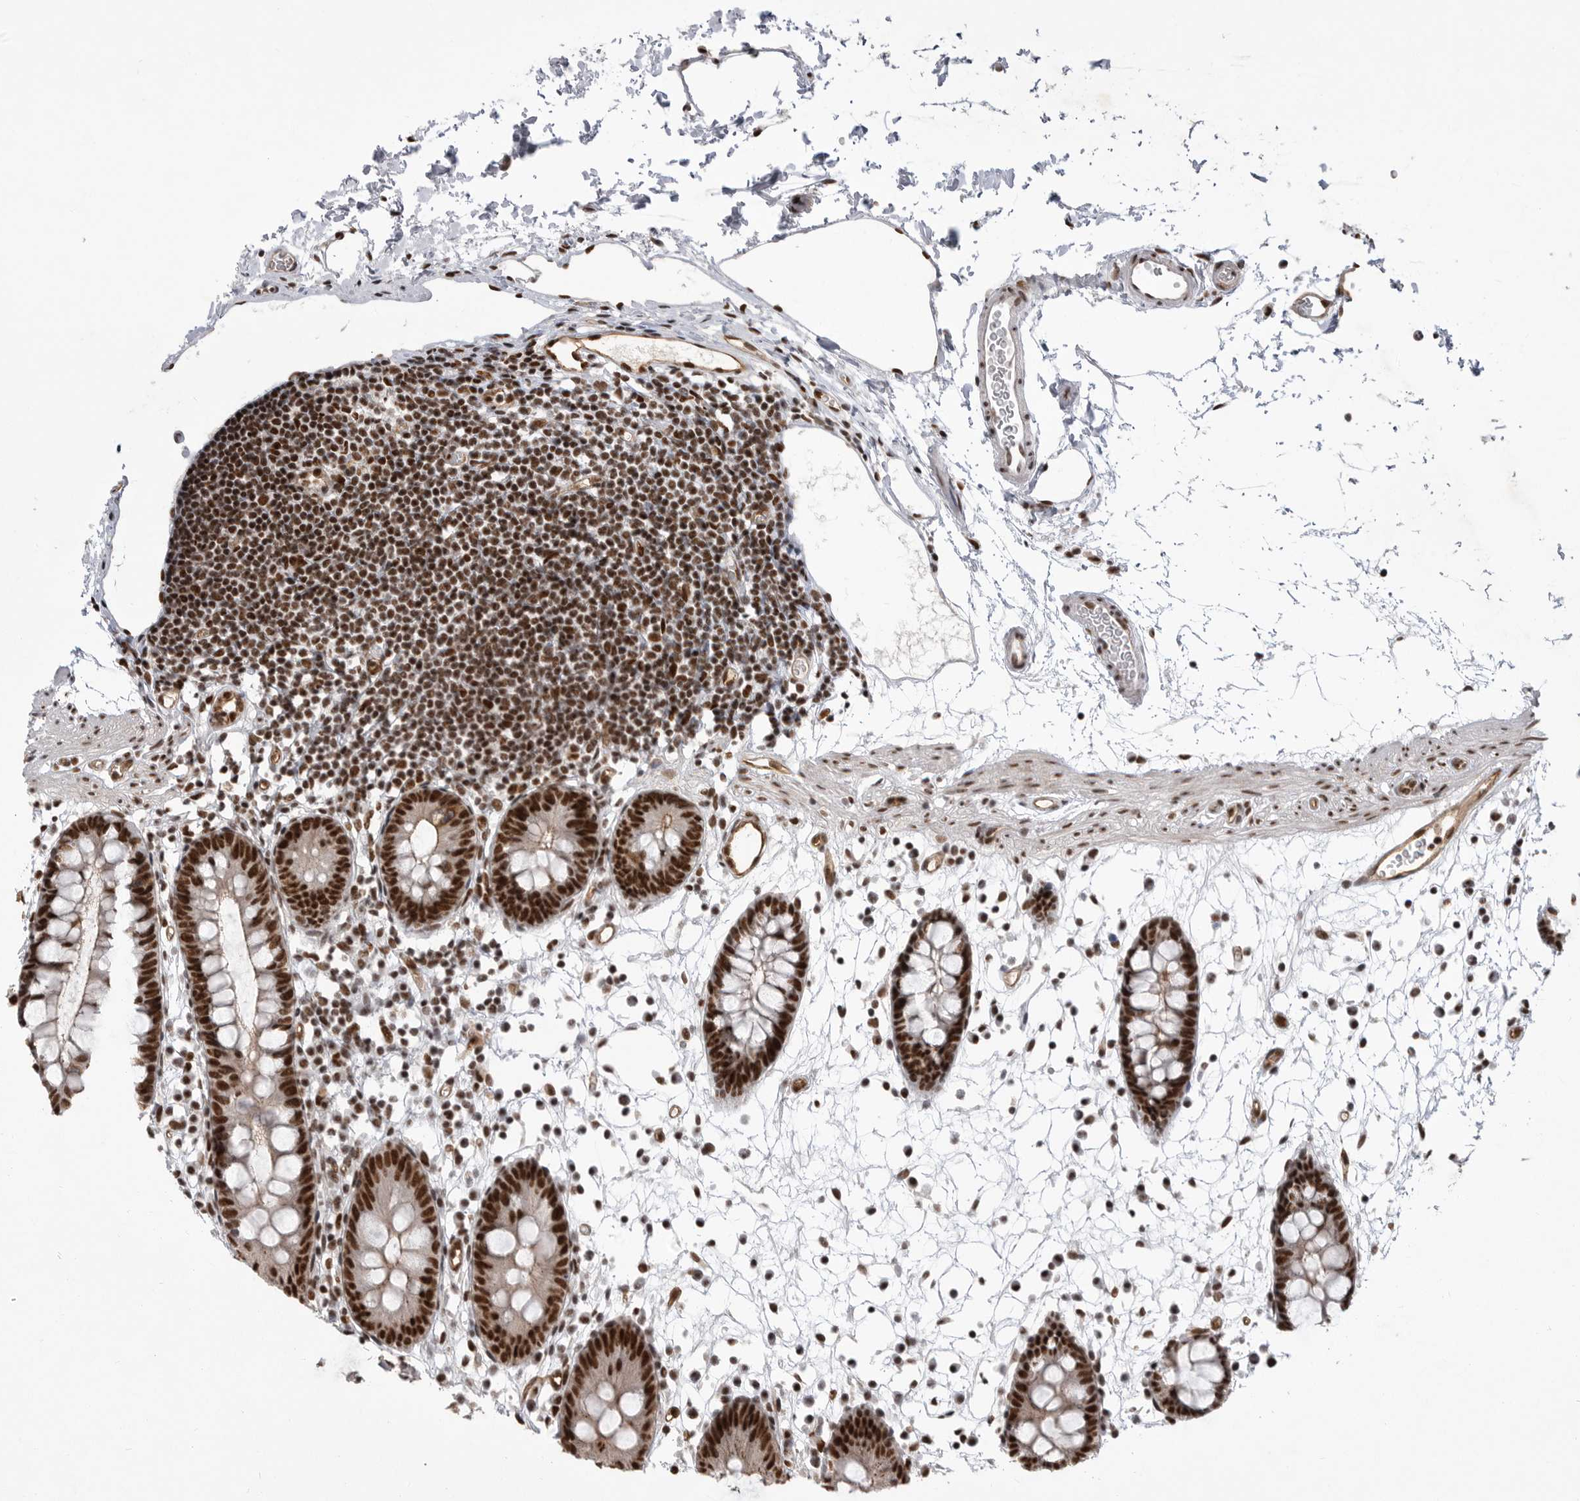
{"staining": {"intensity": "strong", "quantity": ">75%", "location": "nuclear"}, "tissue": "colon", "cell_type": "Endothelial cells", "image_type": "normal", "snomed": [{"axis": "morphology", "description": "Normal tissue, NOS"}, {"axis": "topography", "description": "Colon"}], "caption": "An image of human colon stained for a protein demonstrates strong nuclear brown staining in endothelial cells.", "gene": "PPP1R8", "patient": {"sex": "male", "age": 56}}